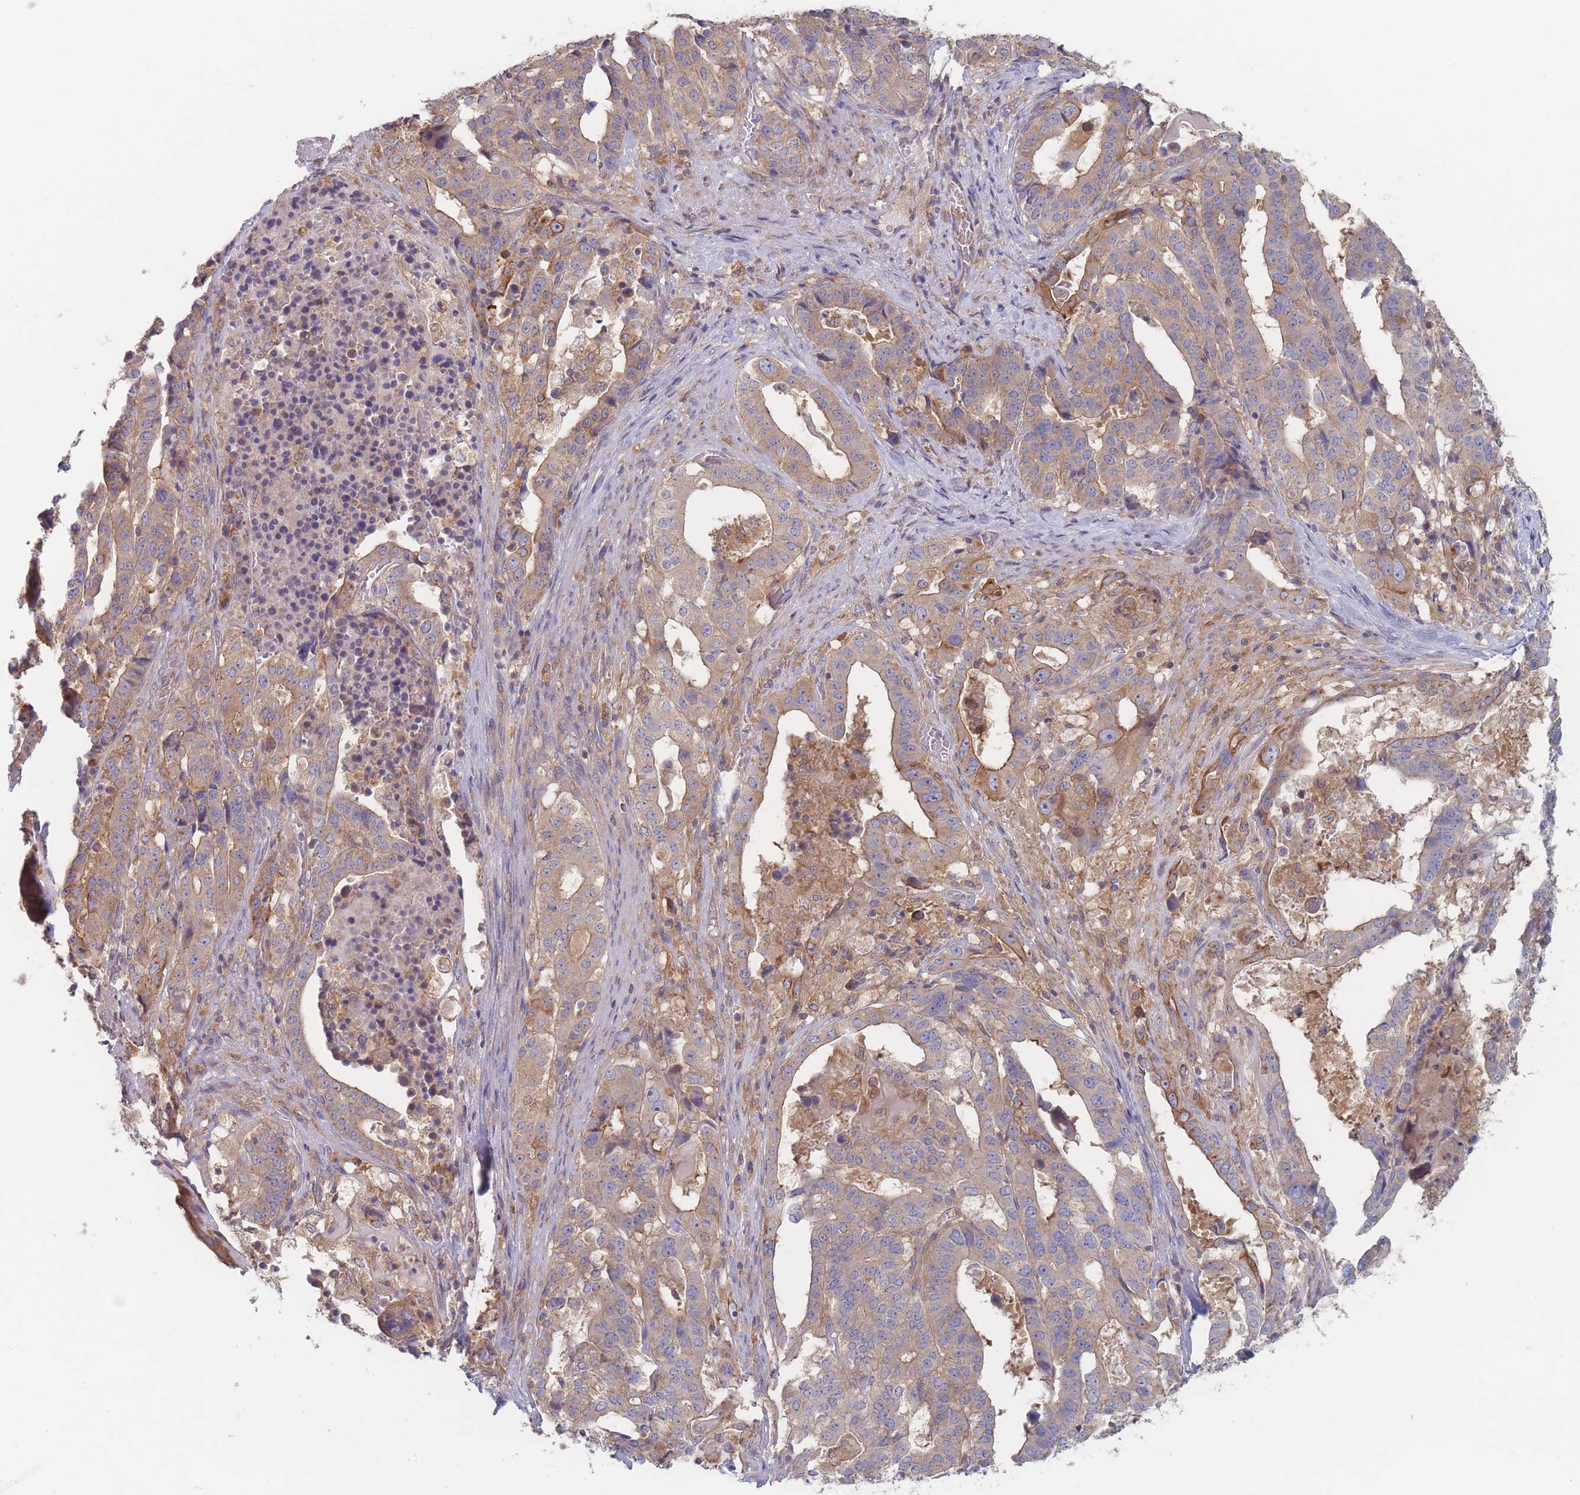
{"staining": {"intensity": "moderate", "quantity": "25%-75%", "location": "cytoplasmic/membranous"}, "tissue": "stomach cancer", "cell_type": "Tumor cells", "image_type": "cancer", "snomed": [{"axis": "morphology", "description": "Adenocarcinoma, NOS"}, {"axis": "topography", "description": "Stomach"}], "caption": "IHC micrograph of neoplastic tissue: stomach cancer stained using IHC exhibits medium levels of moderate protein expression localized specifically in the cytoplasmic/membranous of tumor cells, appearing as a cytoplasmic/membranous brown color.", "gene": "EFCC1", "patient": {"sex": "male", "age": 48}}